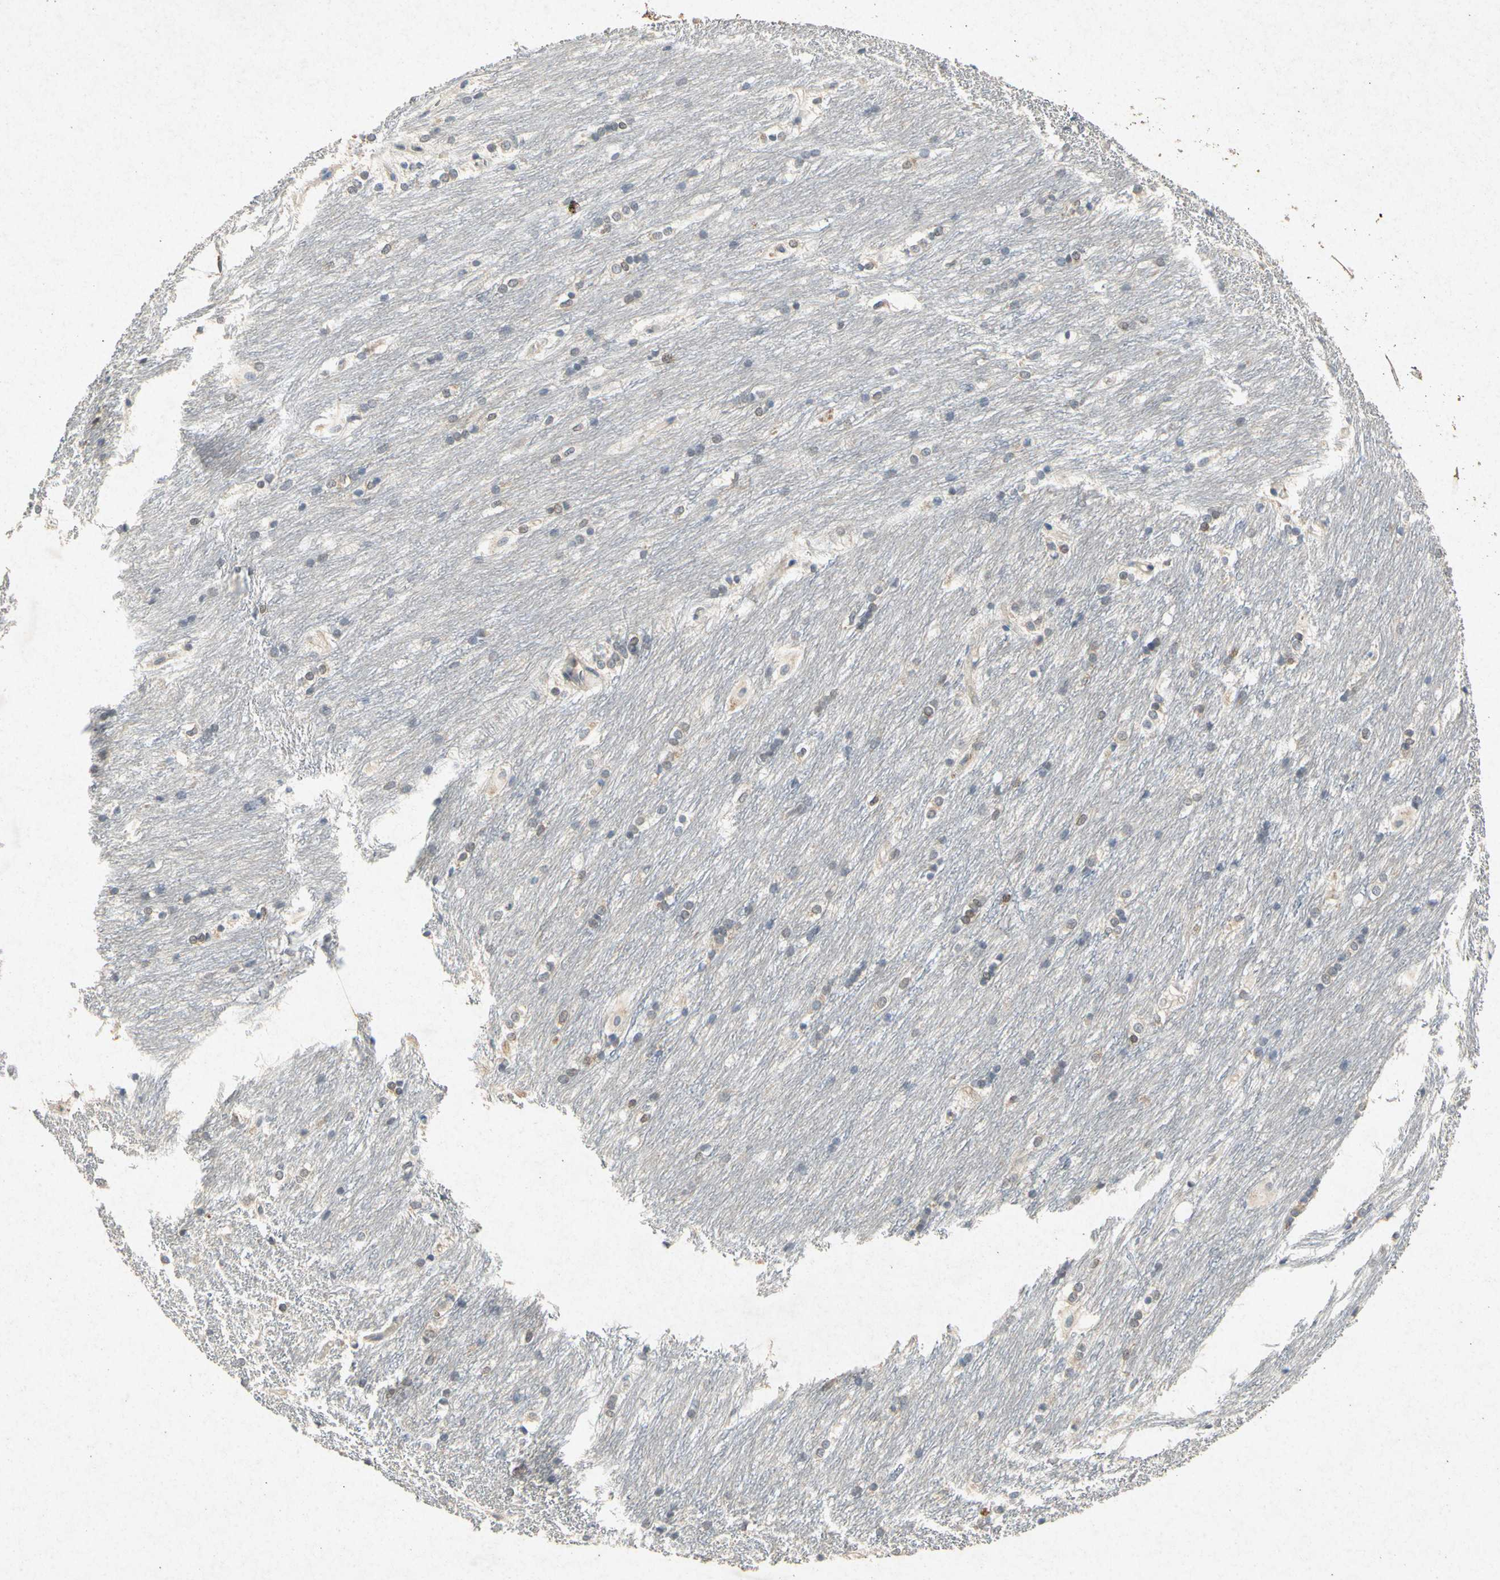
{"staining": {"intensity": "weak", "quantity": "<25%", "location": "cytoplasmic/membranous"}, "tissue": "caudate", "cell_type": "Glial cells", "image_type": "normal", "snomed": [{"axis": "morphology", "description": "Normal tissue, NOS"}, {"axis": "topography", "description": "Lateral ventricle wall"}], "caption": "A high-resolution photomicrograph shows immunohistochemistry staining of normal caudate, which shows no significant staining in glial cells. Nuclei are stained in blue.", "gene": "RPS6KA1", "patient": {"sex": "female", "age": 19}}